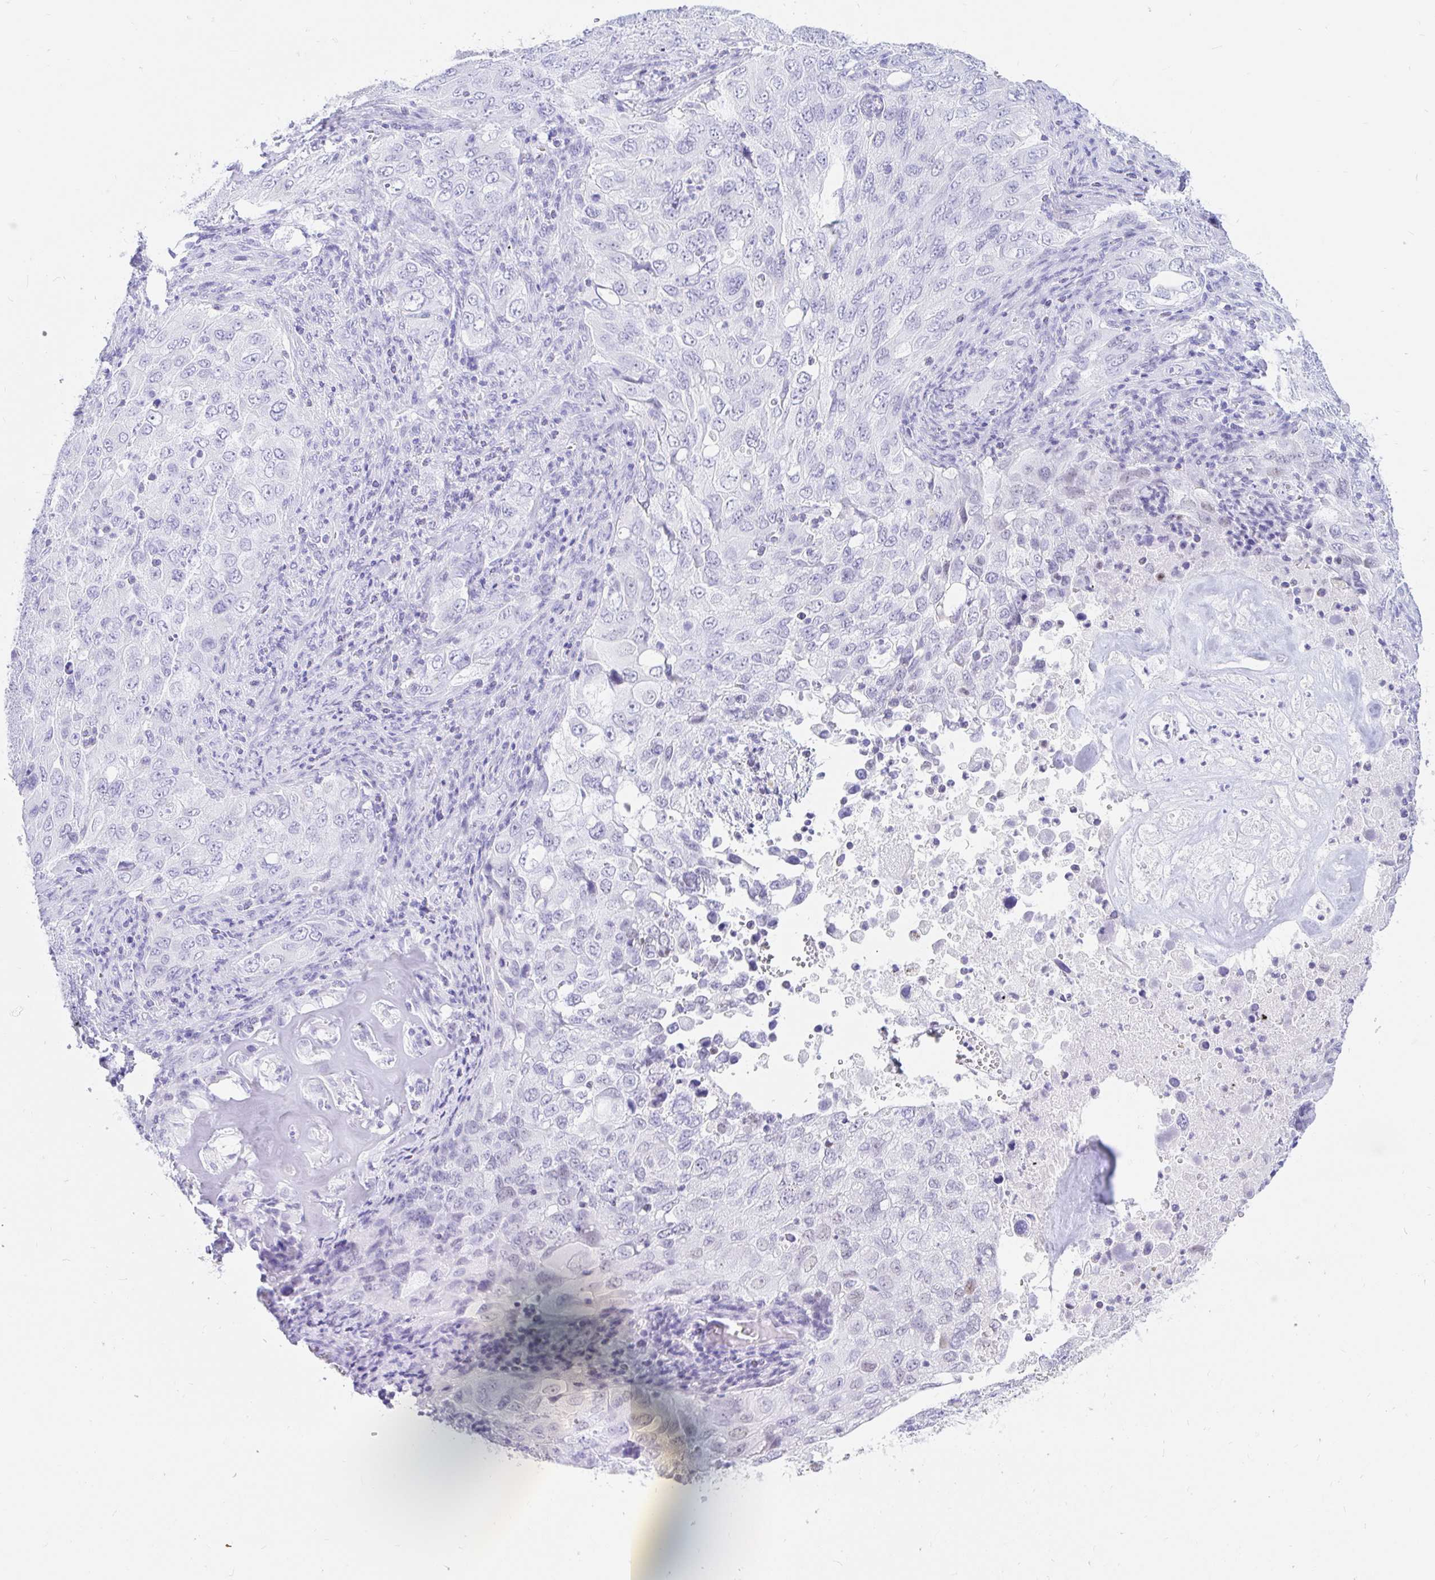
{"staining": {"intensity": "negative", "quantity": "none", "location": "none"}, "tissue": "lung cancer", "cell_type": "Tumor cells", "image_type": "cancer", "snomed": [{"axis": "morphology", "description": "Adenocarcinoma, NOS"}, {"axis": "morphology", "description": "Adenocarcinoma, metastatic, NOS"}, {"axis": "topography", "description": "Lymph node"}, {"axis": "topography", "description": "Lung"}], "caption": "The micrograph reveals no staining of tumor cells in lung cancer.", "gene": "OR6T1", "patient": {"sex": "female", "age": 42}}